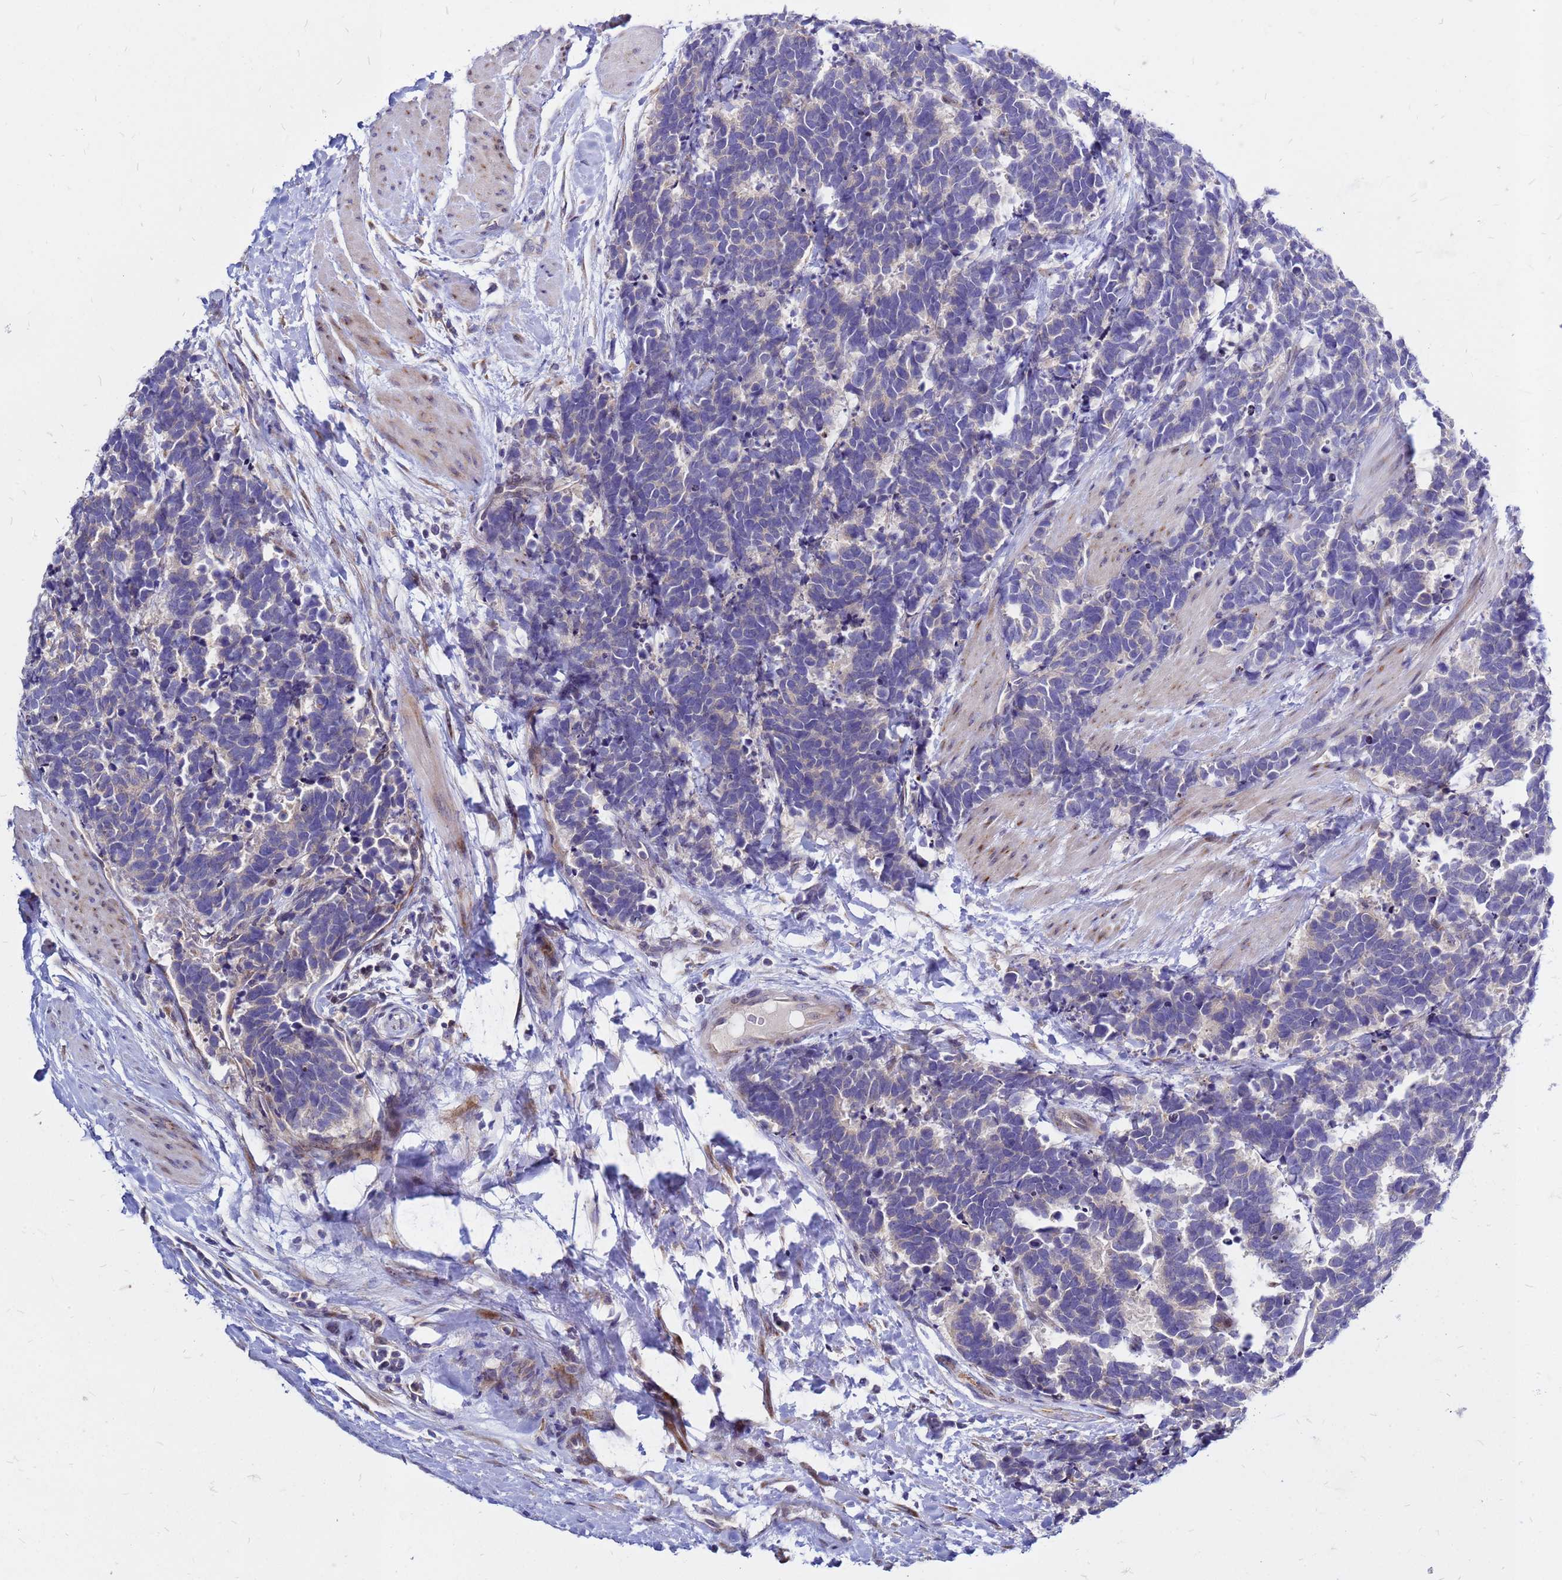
{"staining": {"intensity": "weak", "quantity": "<25%", "location": "cytoplasmic/membranous"}, "tissue": "carcinoid", "cell_type": "Tumor cells", "image_type": "cancer", "snomed": [{"axis": "morphology", "description": "Carcinoma, NOS"}, {"axis": "morphology", "description": "Carcinoid, malignant, NOS"}, {"axis": "topography", "description": "Prostate"}], "caption": "Immunohistochemistry image of human carcinoid stained for a protein (brown), which reveals no positivity in tumor cells. The staining was performed using DAB (3,3'-diaminobenzidine) to visualize the protein expression in brown, while the nuclei were stained in blue with hematoxylin (Magnification: 20x).", "gene": "MOB2", "patient": {"sex": "male", "age": 57}}